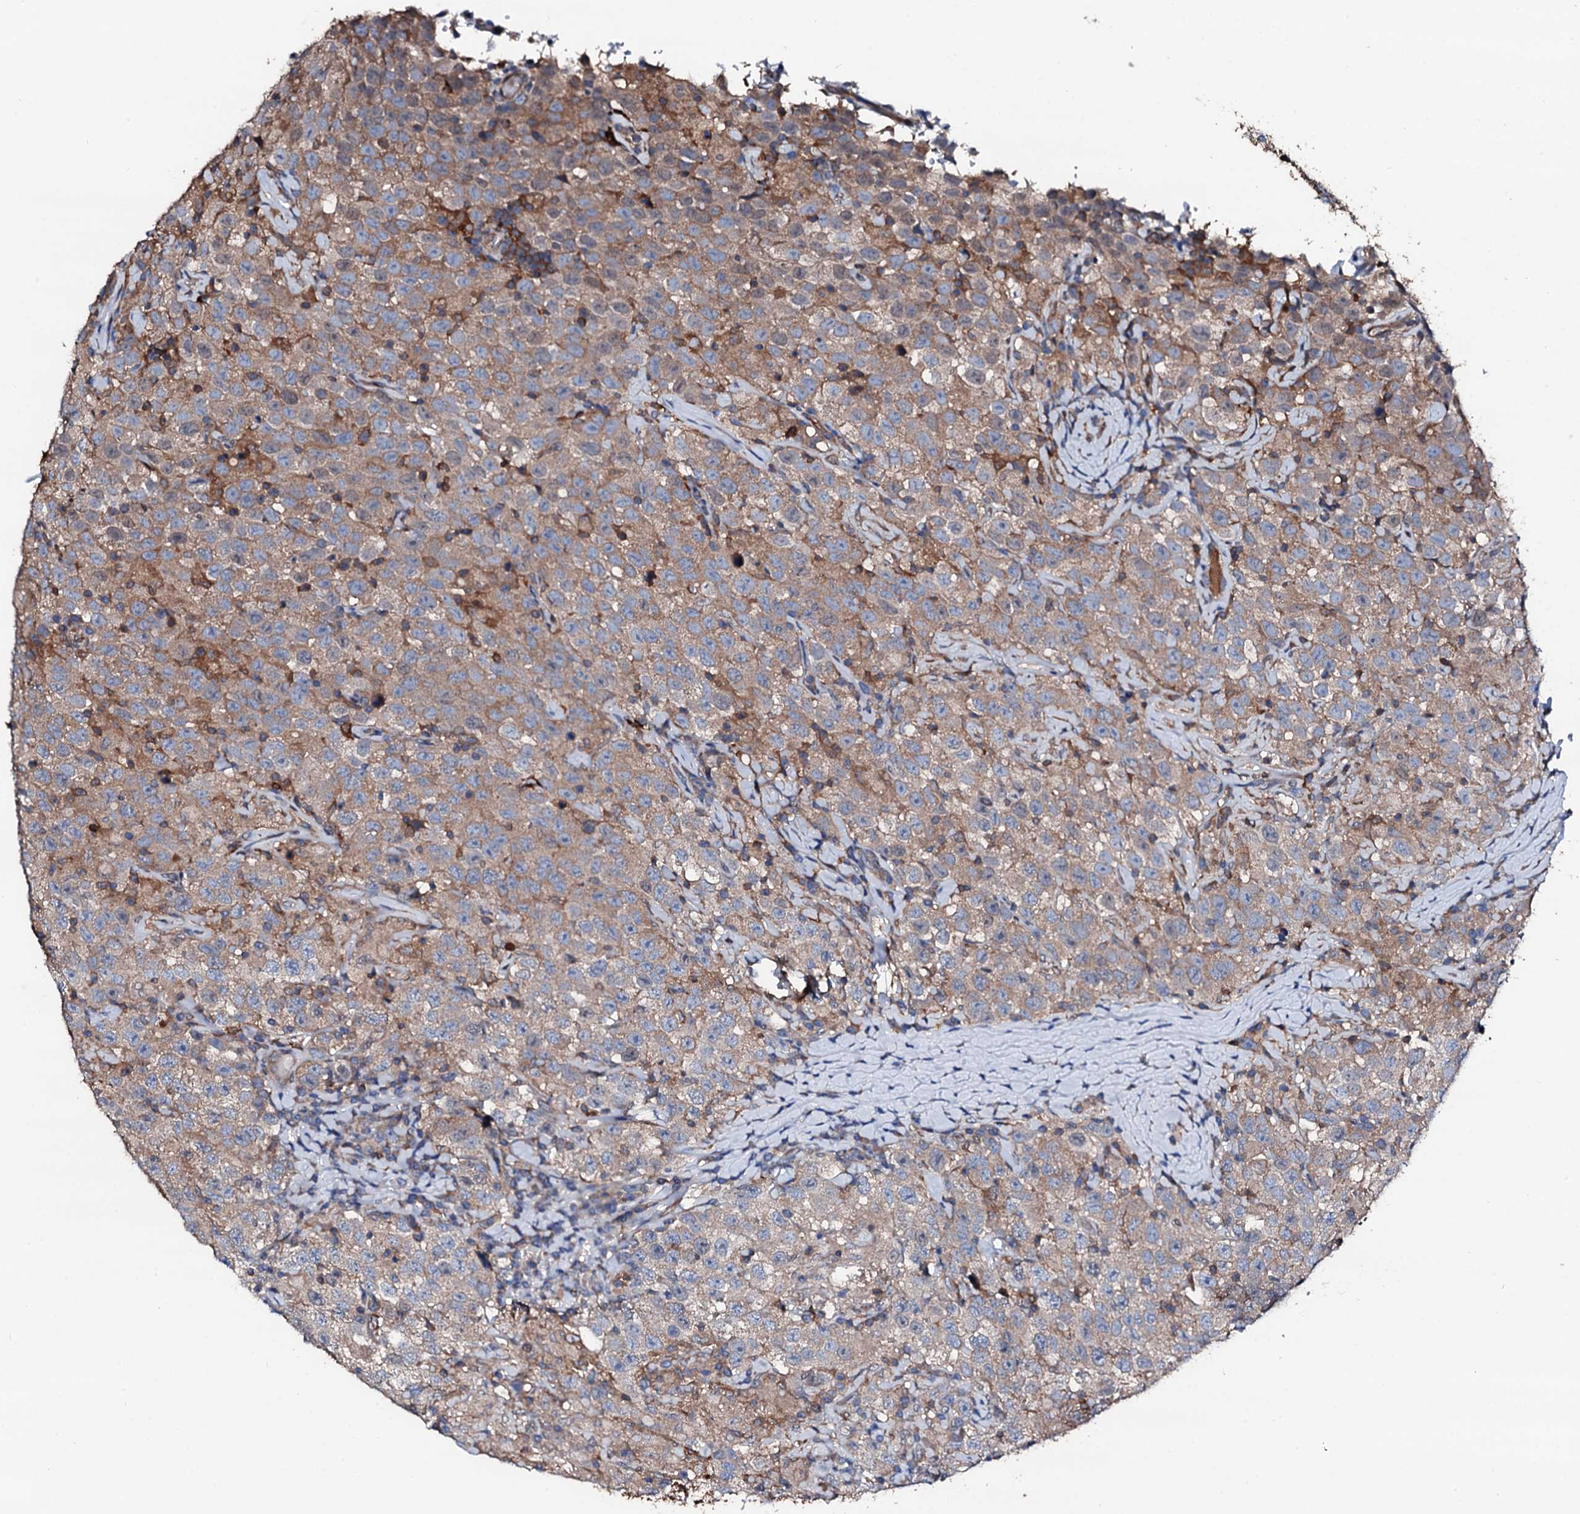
{"staining": {"intensity": "weak", "quantity": ">75%", "location": "cytoplasmic/membranous"}, "tissue": "testis cancer", "cell_type": "Tumor cells", "image_type": "cancer", "snomed": [{"axis": "morphology", "description": "Seminoma, NOS"}, {"axis": "topography", "description": "Testis"}], "caption": "Immunohistochemical staining of testis seminoma demonstrates low levels of weak cytoplasmic/membranous protein positivity in approximately >75% of tumor cells.", "gene": "TRAFD1", "patient": {"sex": "male", "age": 41}}